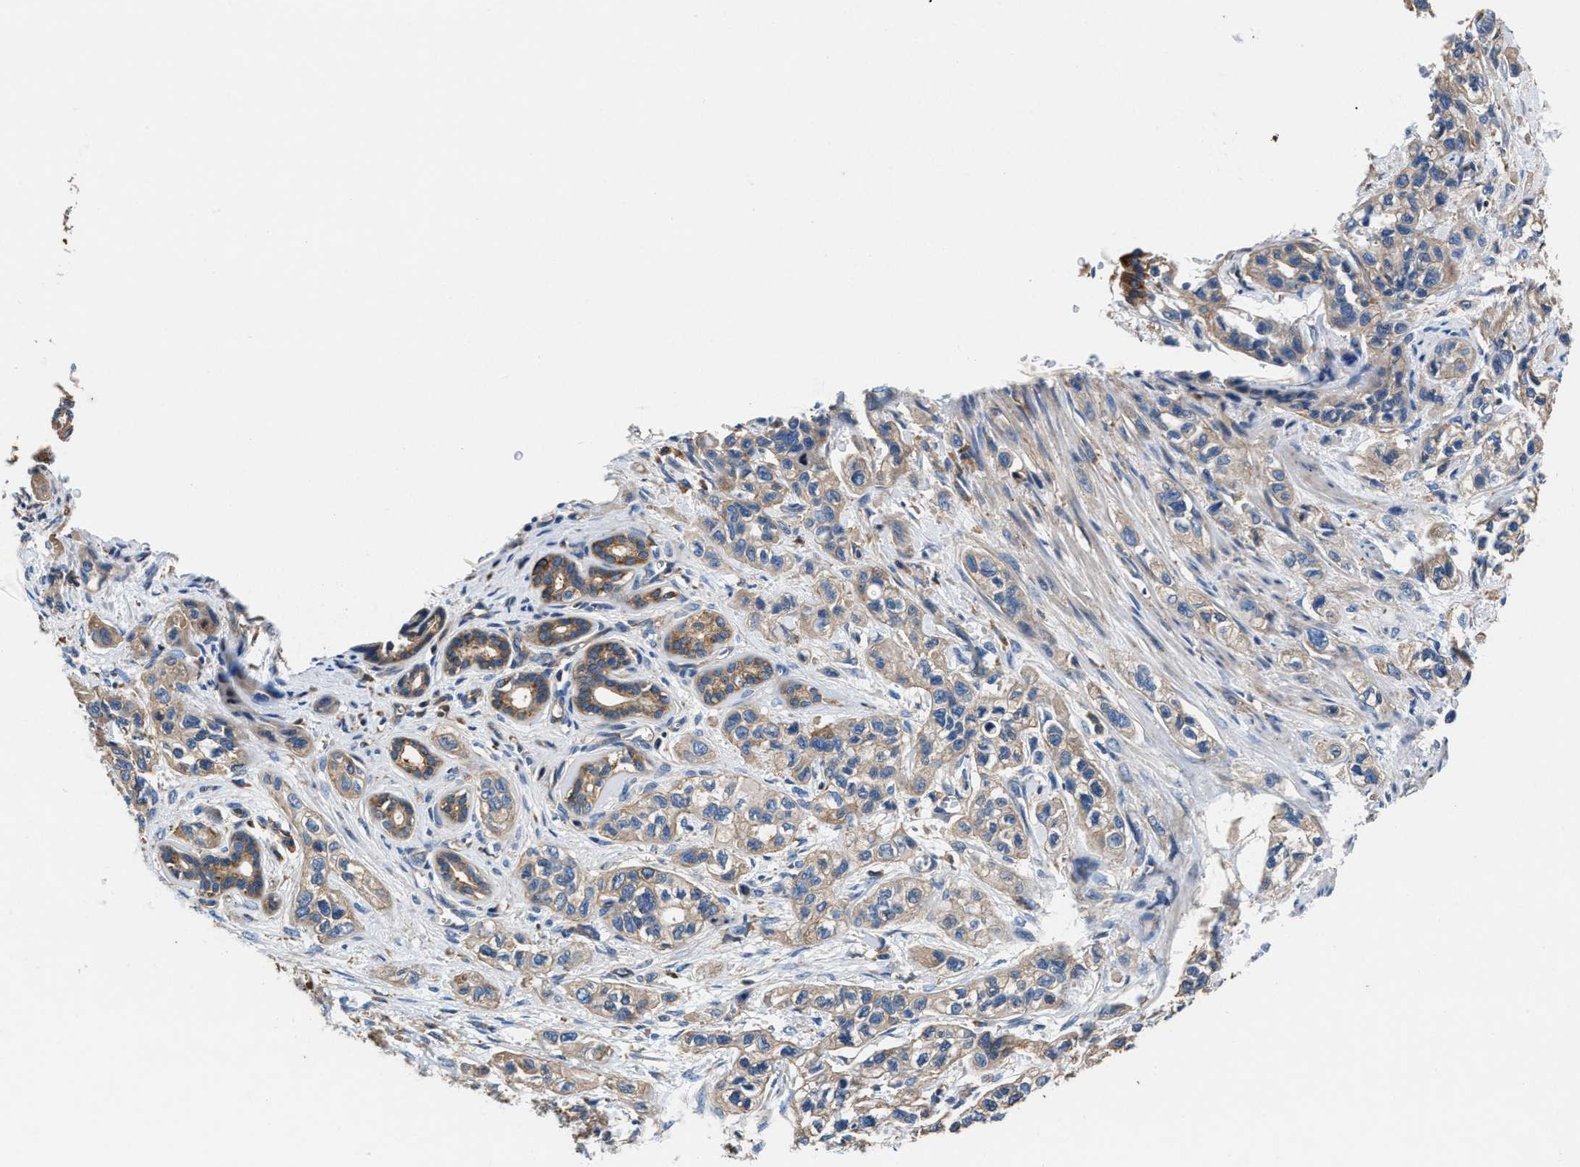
{"staining": {"intensity": "weak", "quantity": ">75%", "location": "cytoplasmic/membranous"}, "tissue": "pancreatic cancer", "cell_type": "Tumor cells", "image_type": "cancer", "snomed": [{"axis": "morphology", "description": "Adenocarcinoma, NOS"}, {"axis": "topography", "description": "Pancreas"}], "caption": "This photomicrograph reveals IHC staining of adenocarcinoma (pancreatic), with low weak cytoplasmic/membranous positivity in approximately >75% of tumor cells.", "gene": "PPP1R9B", "patient": {"sex": "male", "age": 74}}